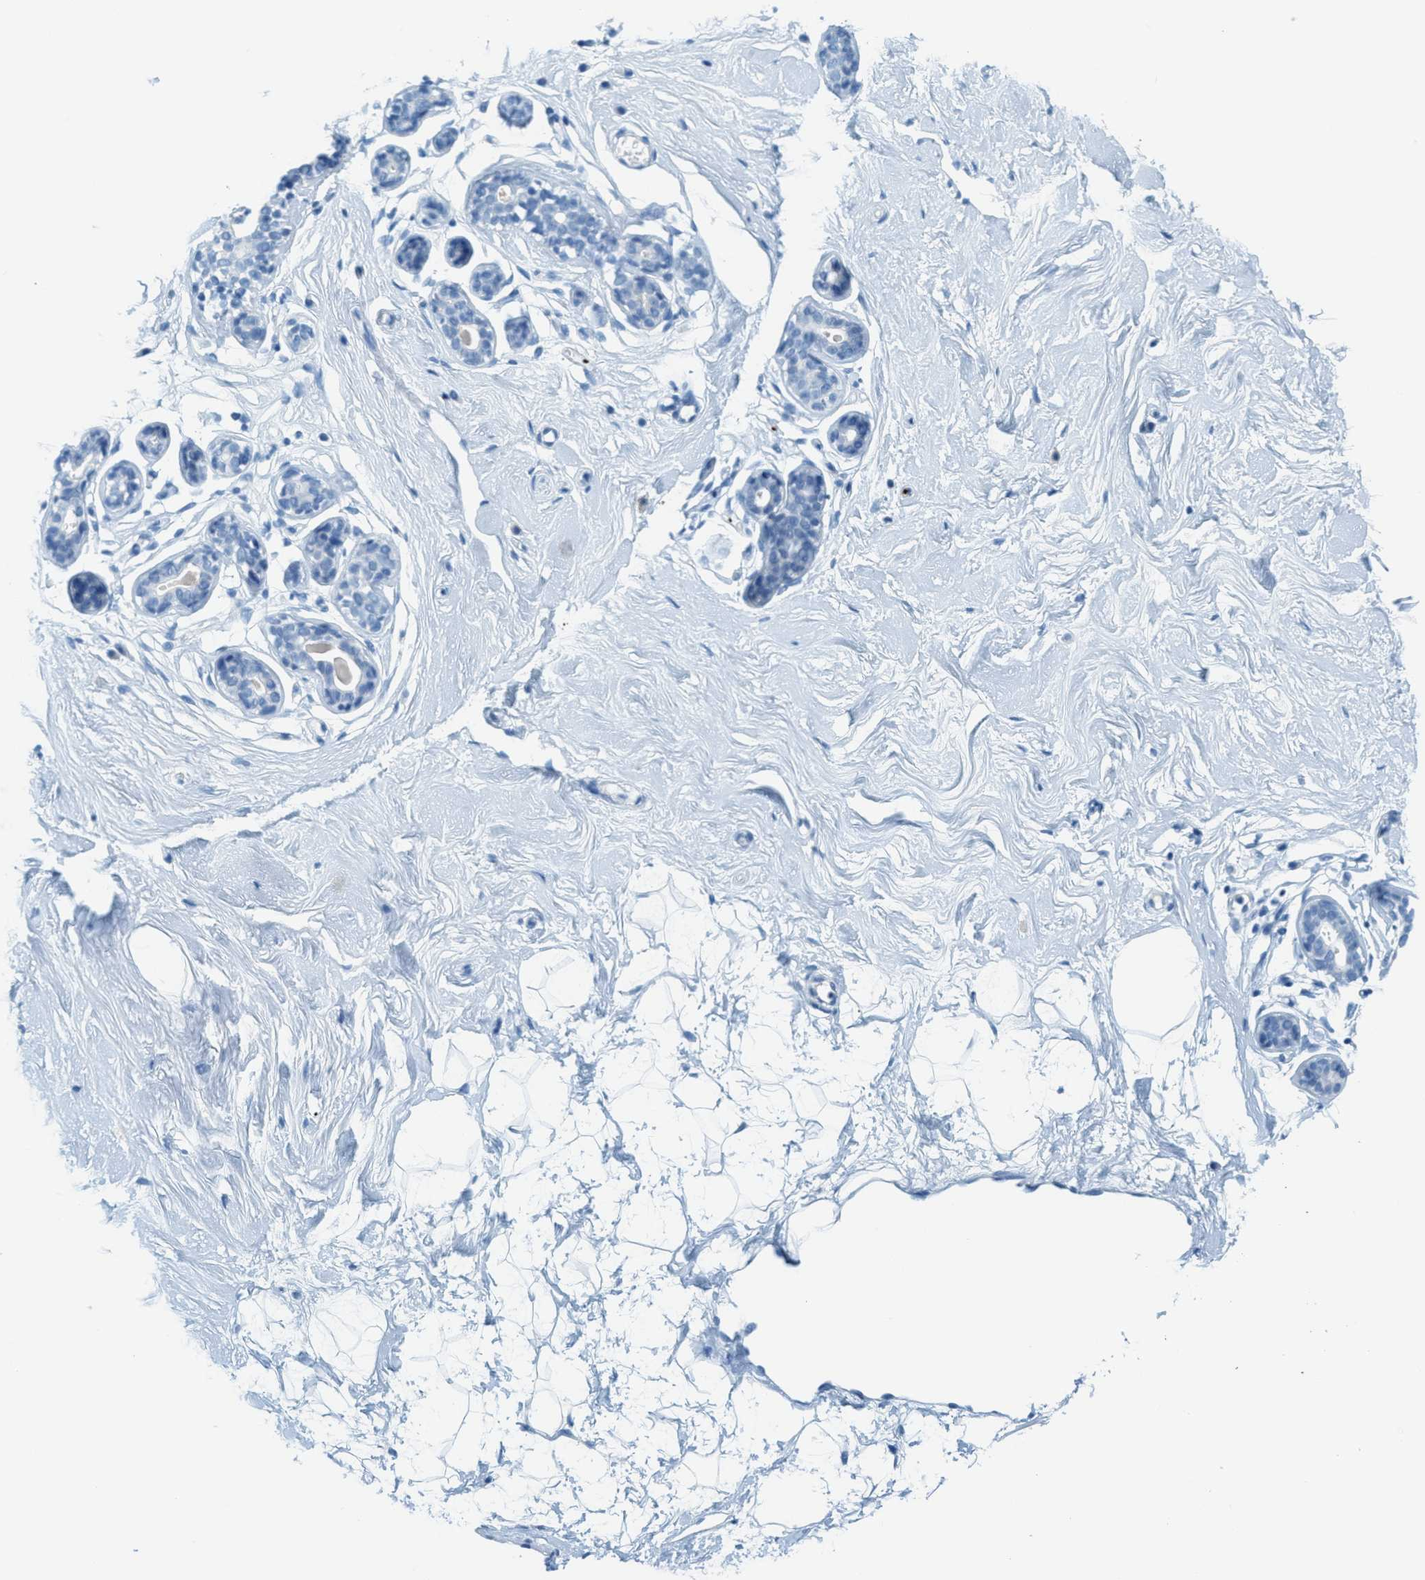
{"staining": {"intensity": "negative", "quantity": "none", "location": "none"}, "tissue": "breast", "cell_type": "Adipocytes", "image_type": "normal", "snomed": [{"axis": "morphology", "description": "Normal tissue, NOS"}, {"axis": "topography", "description": "Breast"}], "caption": "Immunohistochemistry (IHC) micrograph of unremarkable human breast stained for a protein (brown), which shows no staining in adipocytes. (DAB (3,3'-diaminobenzidine) immunohistochemistry (IHC) with hematoxylin counter stain).", "gene": "PPBP", "patient": {"sex": "female", "age": 23}}